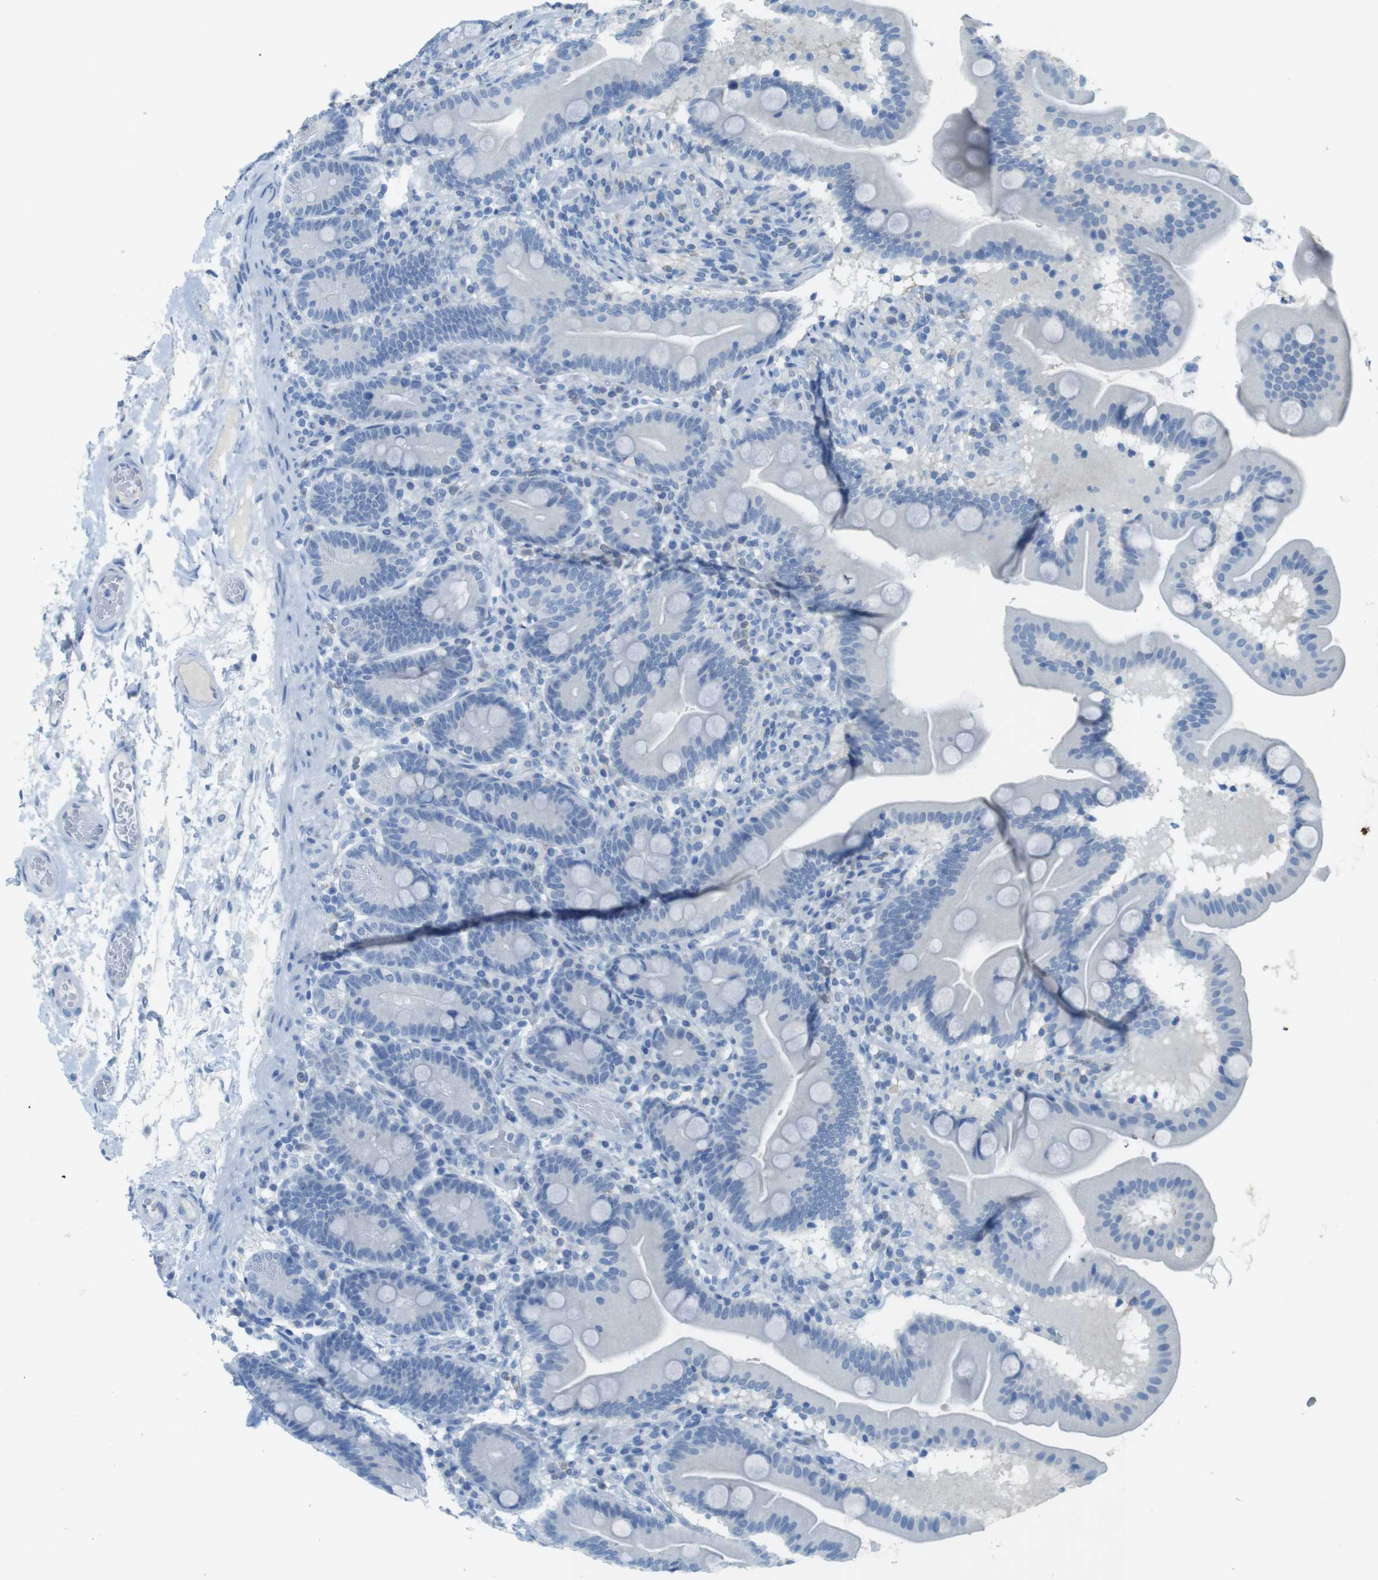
{"staining": {"intensity": "negative", "quantity": "none", "location": "none"}, "tissue": "duodenum", "cell_type": "Glandular cells", "image_type": "normal", "snomed": [{"axis": "morphology", "description": "Normal tissue, NOS"}, {"axis": "topography", "description": "Duodenum"}], "caption": "Immunohistochemistry (IHC) image of normal human duodenum stained for a protein (brown), which displays no positivity in glandular cells.", "gene": "CD320", "patient": {"sex": "male", "age": 54}}